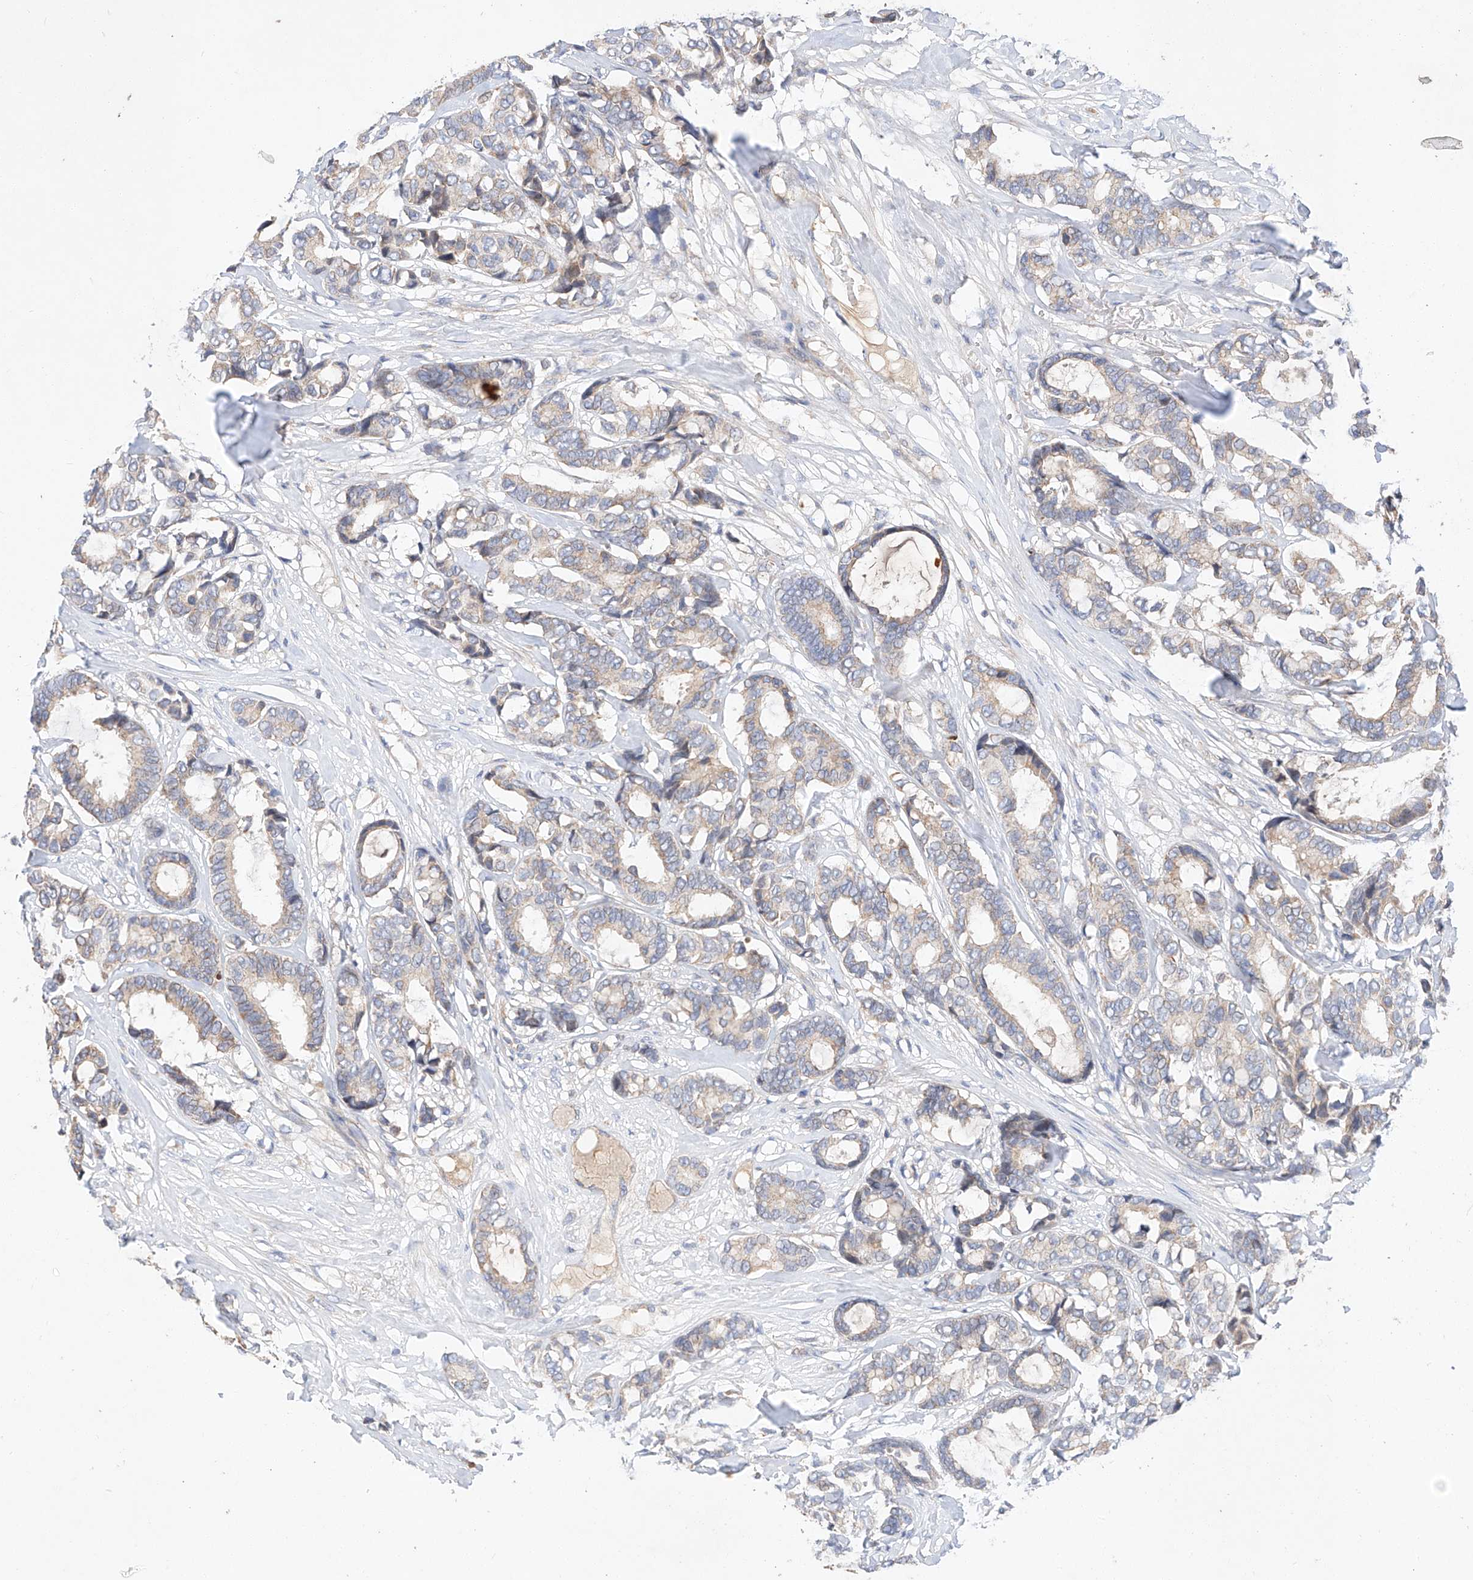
{"staining": {"intensity": "weak", "quantity": ">75%", "location": "cytoplasmic/membranous"}, "tissue": "breast cancer", "cell_type": "Tumor cells", "image_type": "cancer", "snomed": [{"axis": "morphology", "description": "Duct carcinoma"}, {"axis": "topography", "description": "Breast"}], "caption": "There is low levels of weak cytoplasmic/membranous staining in tumor cells of breast cancer, as demonstrated by immunohistochemical staining (brown color).", "gene": "C6orf118", "patient": {"sex": "female", "age": 87}}